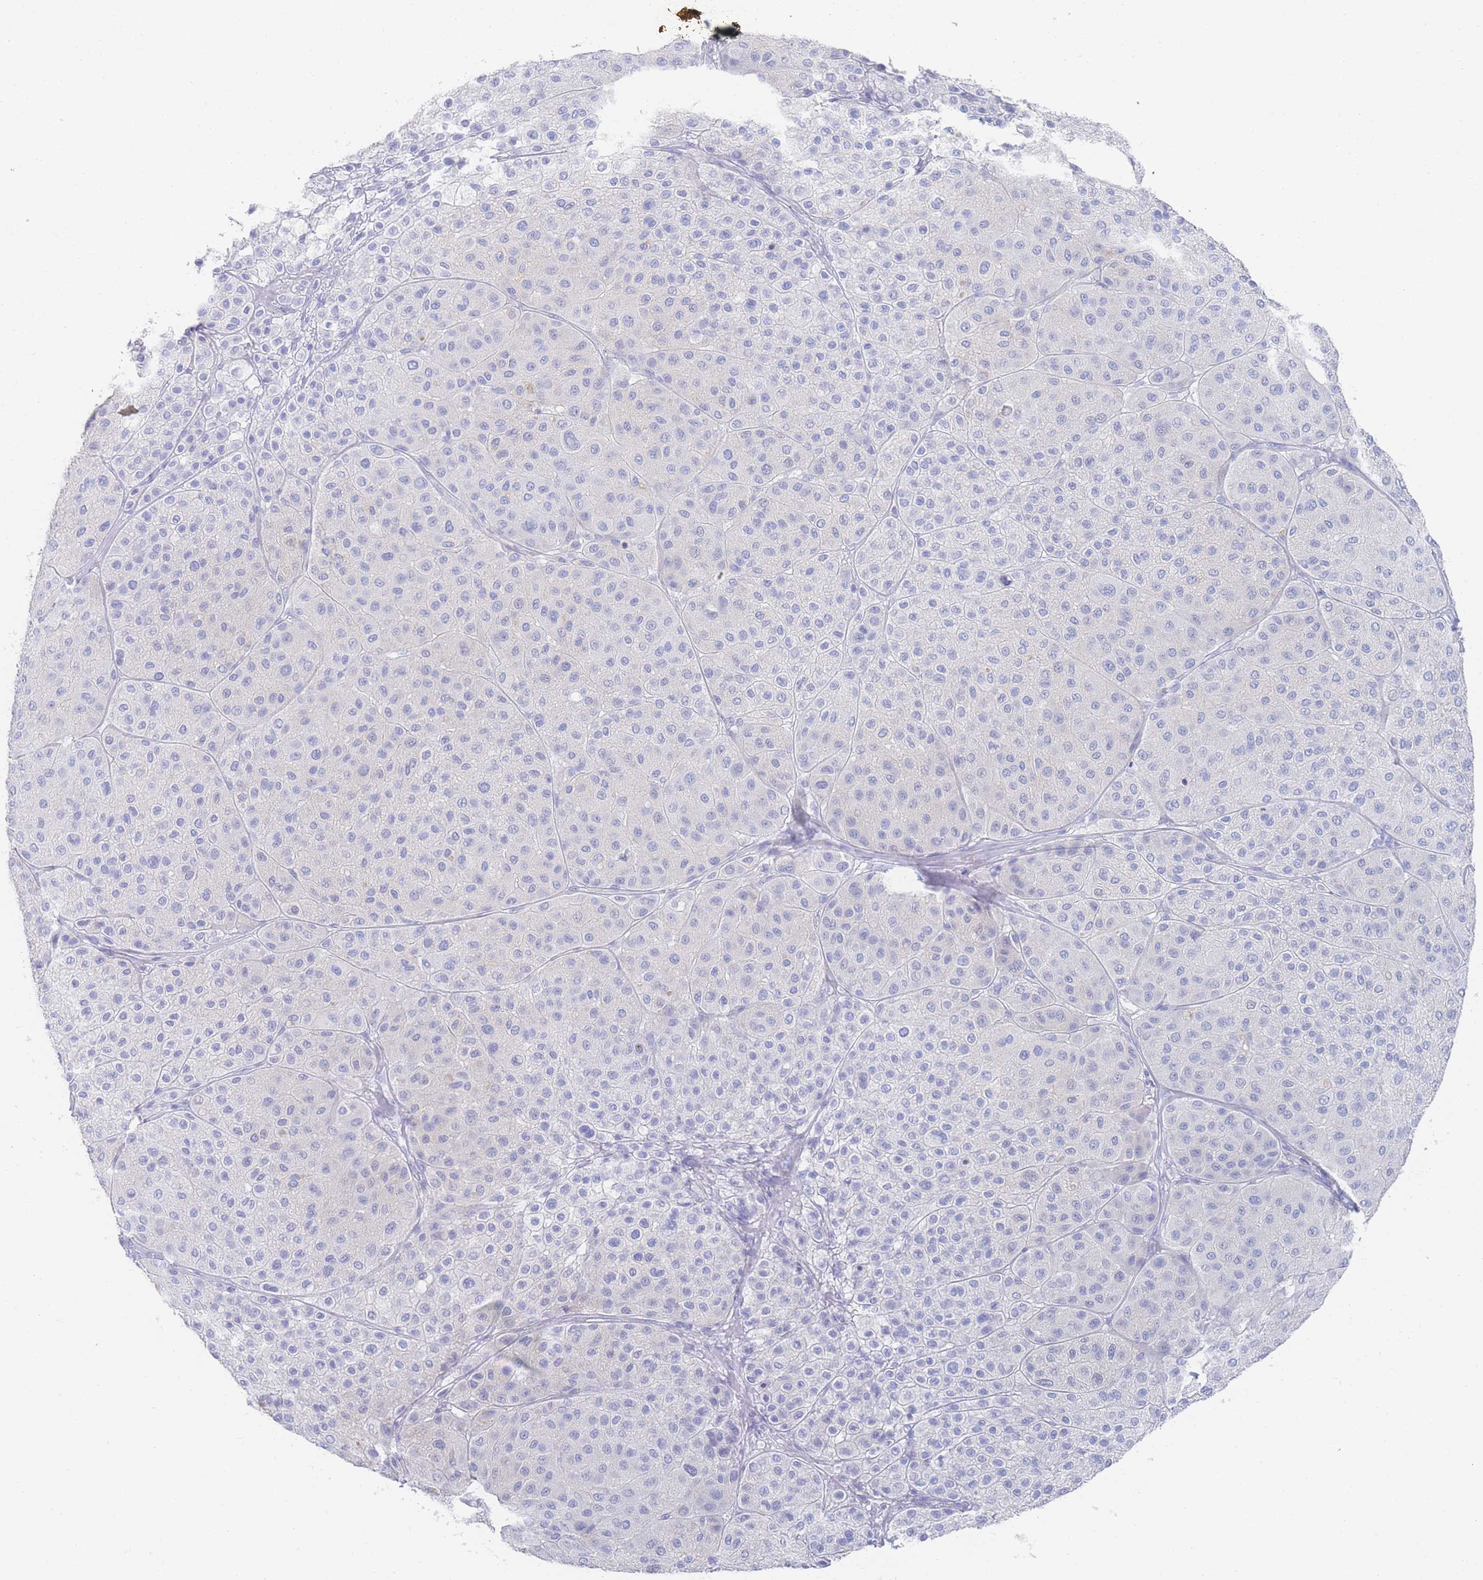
{"staining": {"intensity": "negative", "quantity": "none", "location": "none"}, "tissue": "melanoma", "cell_type": "Tumor cells", "image_type": "cancer", "snomed": [{"axis": "morphology", "description": "Malignant melanoma, Metastatic site"}, {"axis": "topography", "description": "Smooth muscle"}], "caption": "Immunohistochemical staining of human malignant melanoma (metastatic site) reveals no significant staining in tumor cells.", "gene": "LRRC37A", "patient": {"sex": "male", "age": 41}}